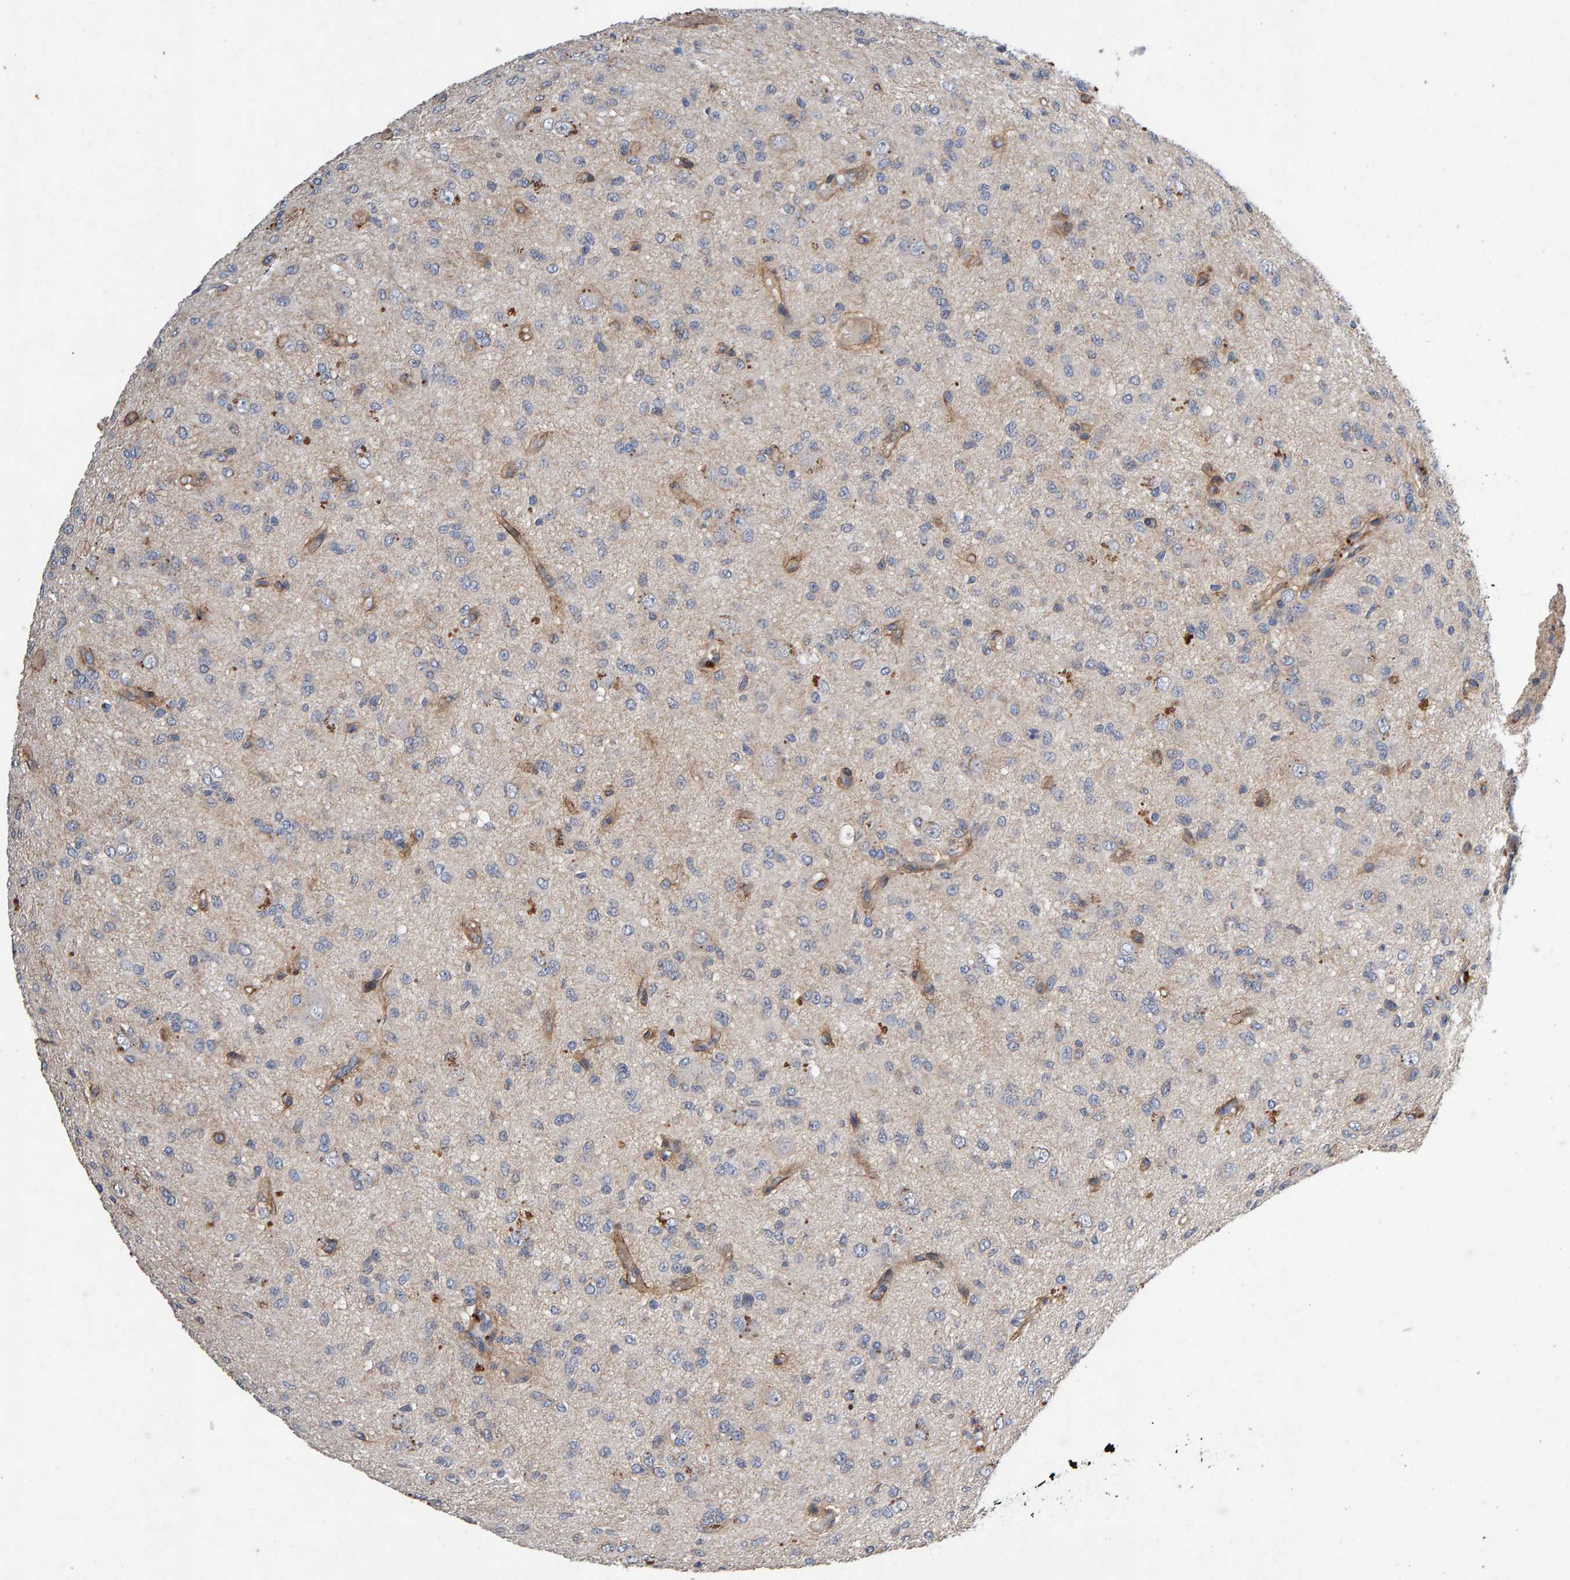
{"staining": {"intensity": "negative", "quantity": "none", "location": "none"}, "tissue": "glioma", "cell_type": "Tumor cells", "image_type": "cancer", "snomed": [{"axis": "morphology", "description": "Glioma, malignant, High grade"}, {"axis": "topography", "description": "Brain"}], "caption": "Tumor cells are negative for brown protein staining in glioma.", "gene": "EFR3A", "patient": {"sex": "female", "age": 59}}